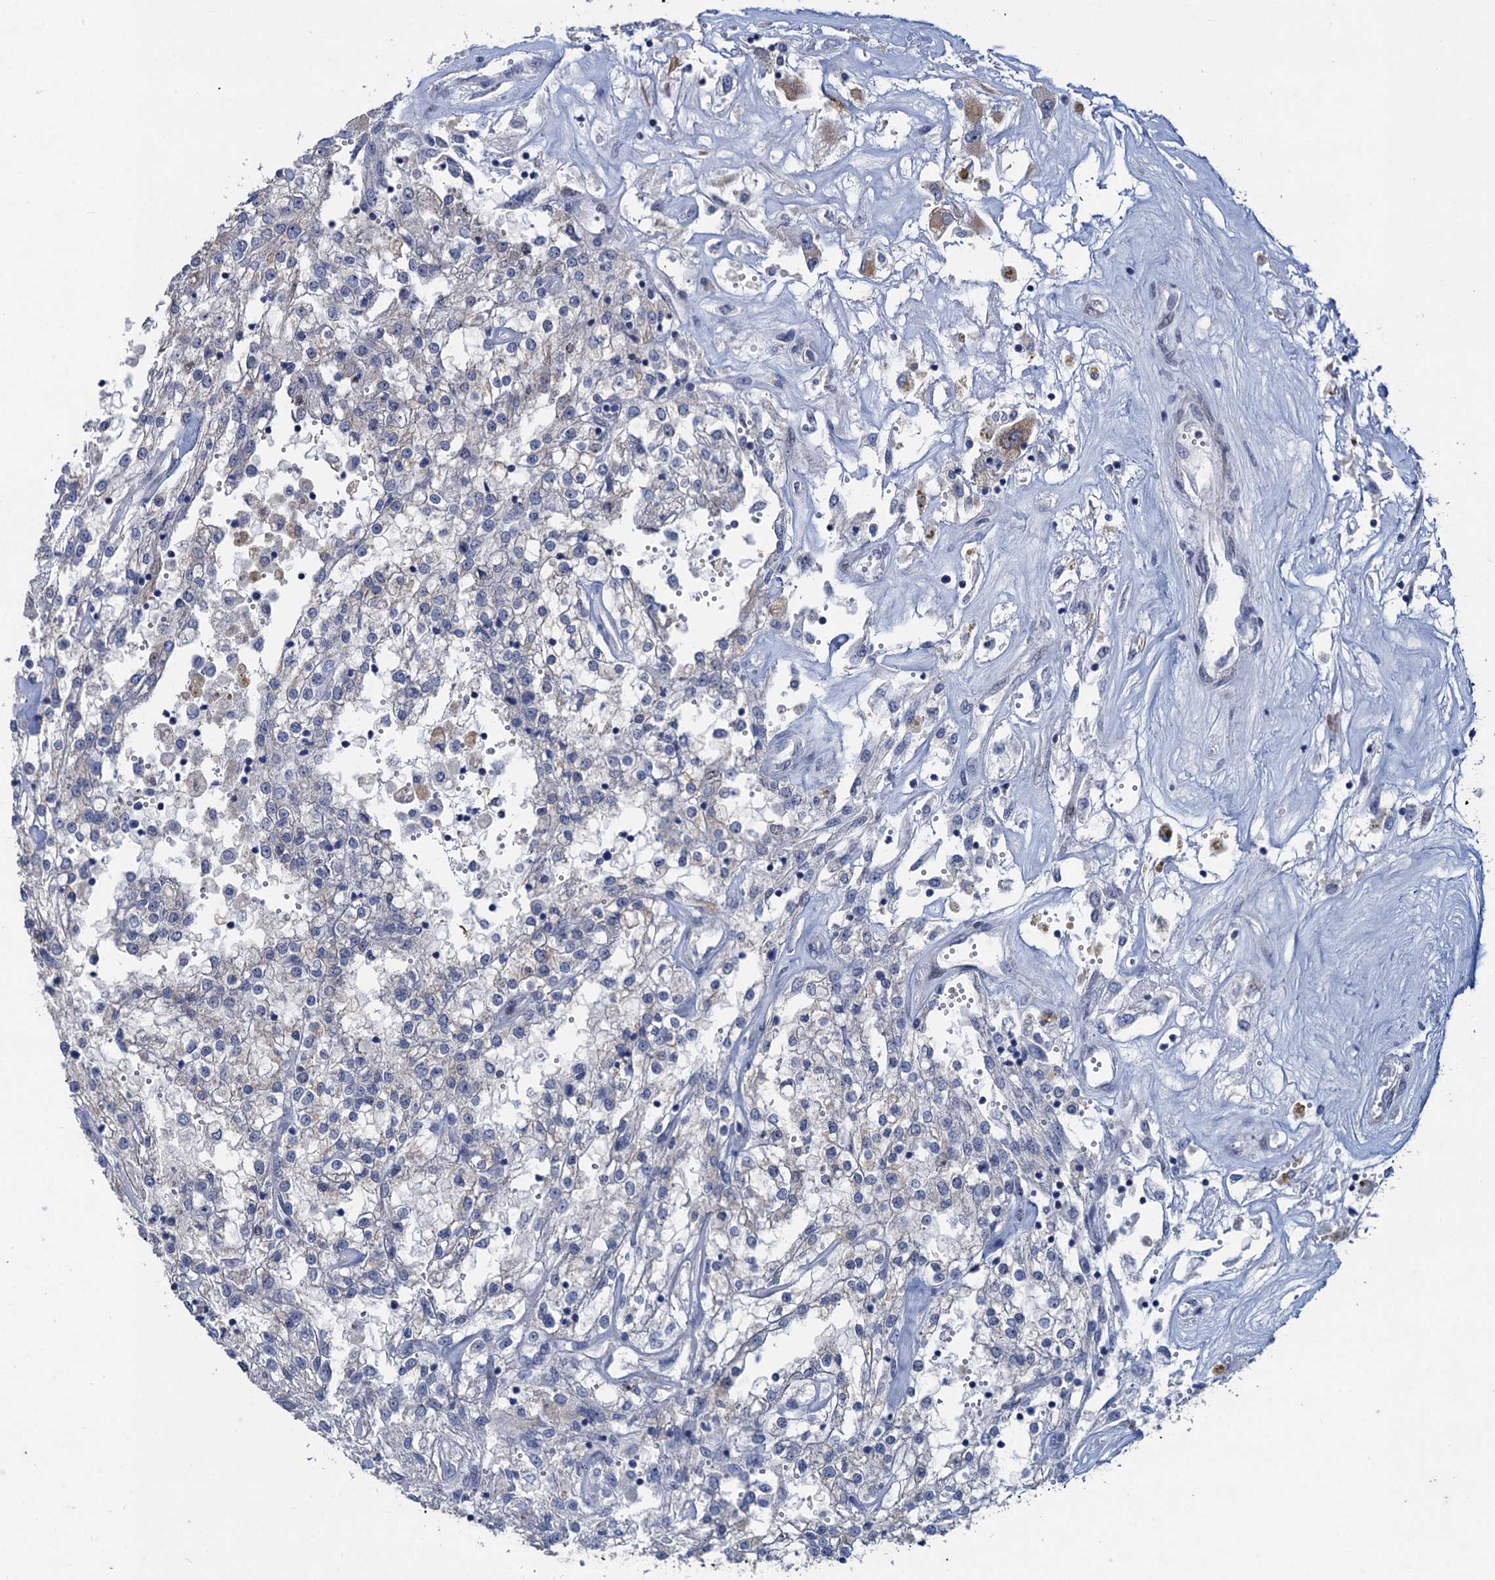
{"staining": {"intensity": "negative", "quantity": "none", "location": "none"}, "tissue": "renal cancer", "cell_type": "Tumor cells", "image_type": "cancer", "snomed": [{"axis": "morphology", "description": "Adenocarcinoma, NOS"}, {"axis": "topography", "description": "Kidney"}], "caption": "Immunohistochemistry (IHC) micrograph of renal adenocarcinoma stained for a protein (brown), which reveals no staining in tumor cells.", "gene": "ESYT3", "patient": {"sex": "female", "age": 52}}